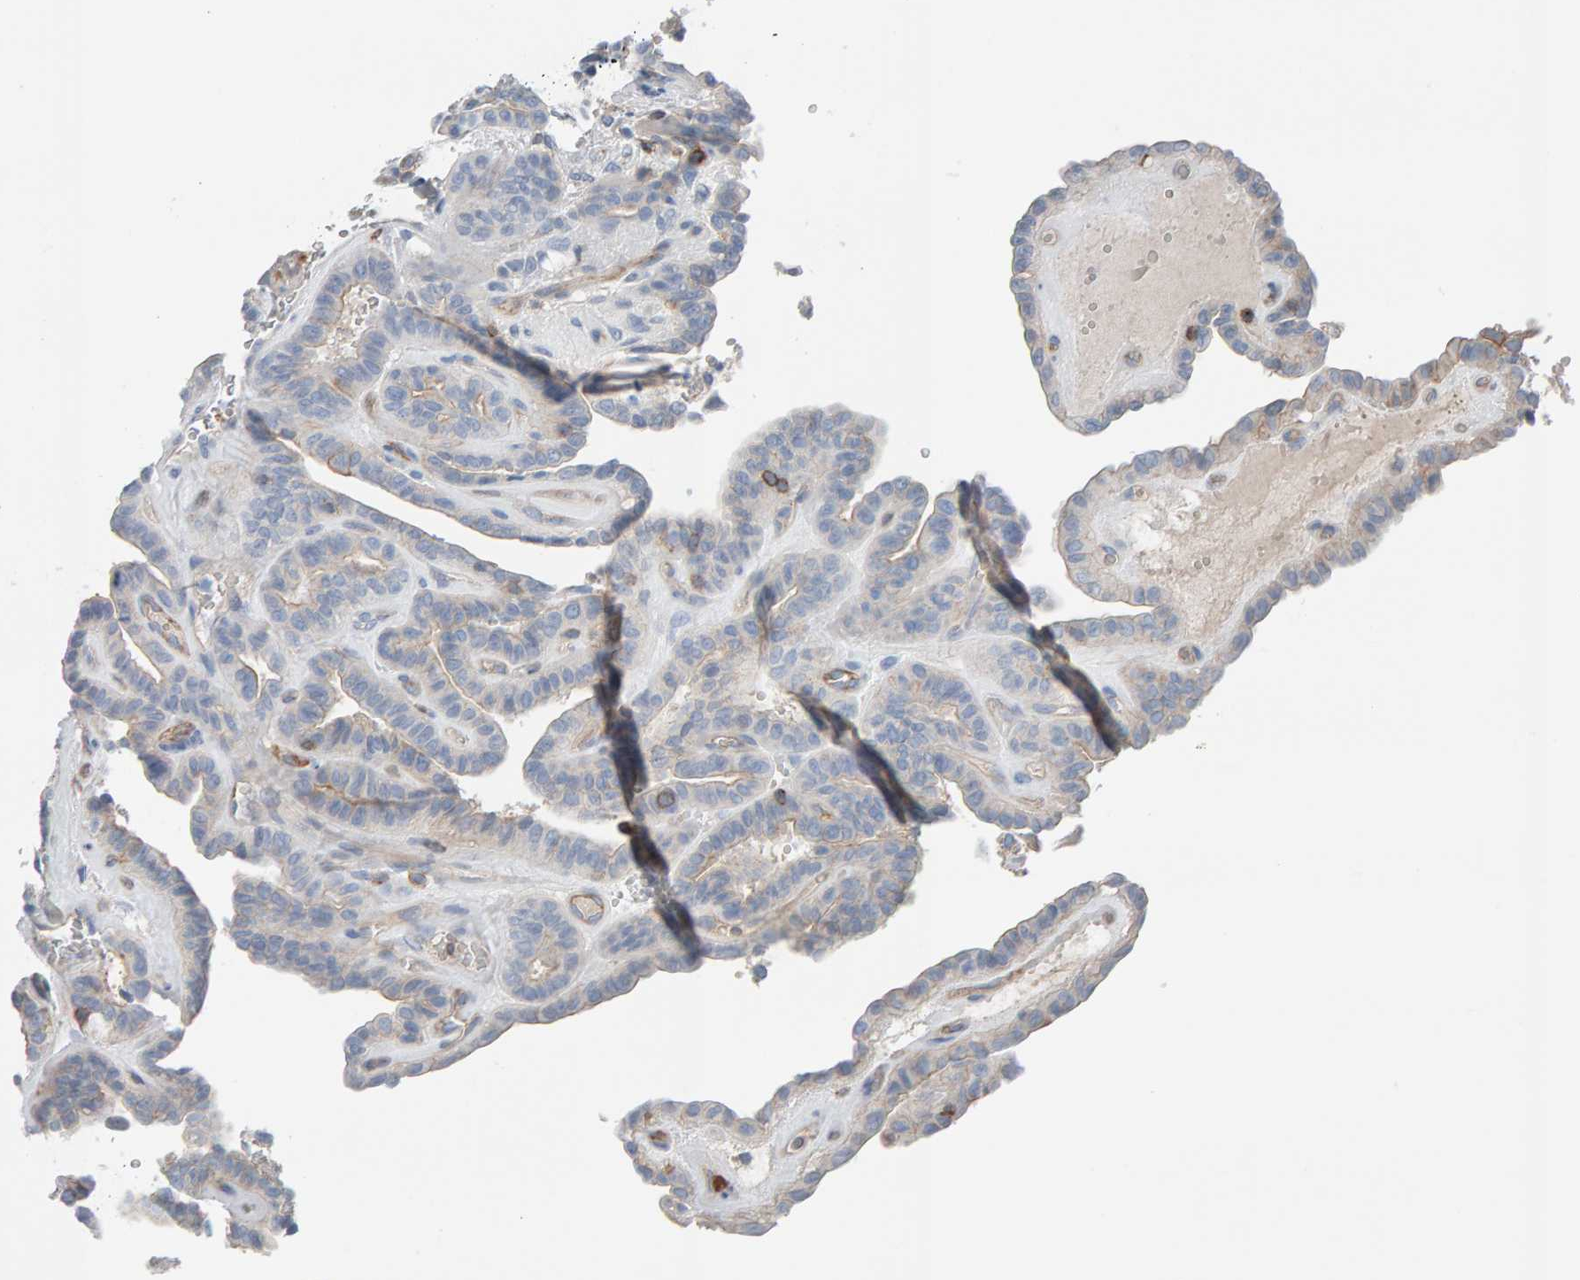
{"staining": {"intensity": "negative", "quantity": "none", "location": "none"}, "tissue": "thyroid cancer", "cell_type": "Tumor cells", "image_type": "cancer", "snomed": [{"axis": "morphology", "description": "Papillary adenocarcinoma, NOS"}, {"axis": "topography", "description": "Thyroid gland"}], "caption": "Thyroid cancer was stained to show a protein in brown. There is no significant expression in tumor cells.", "gene": "FYN", "patient": {"sex": "male", "age": 77}}